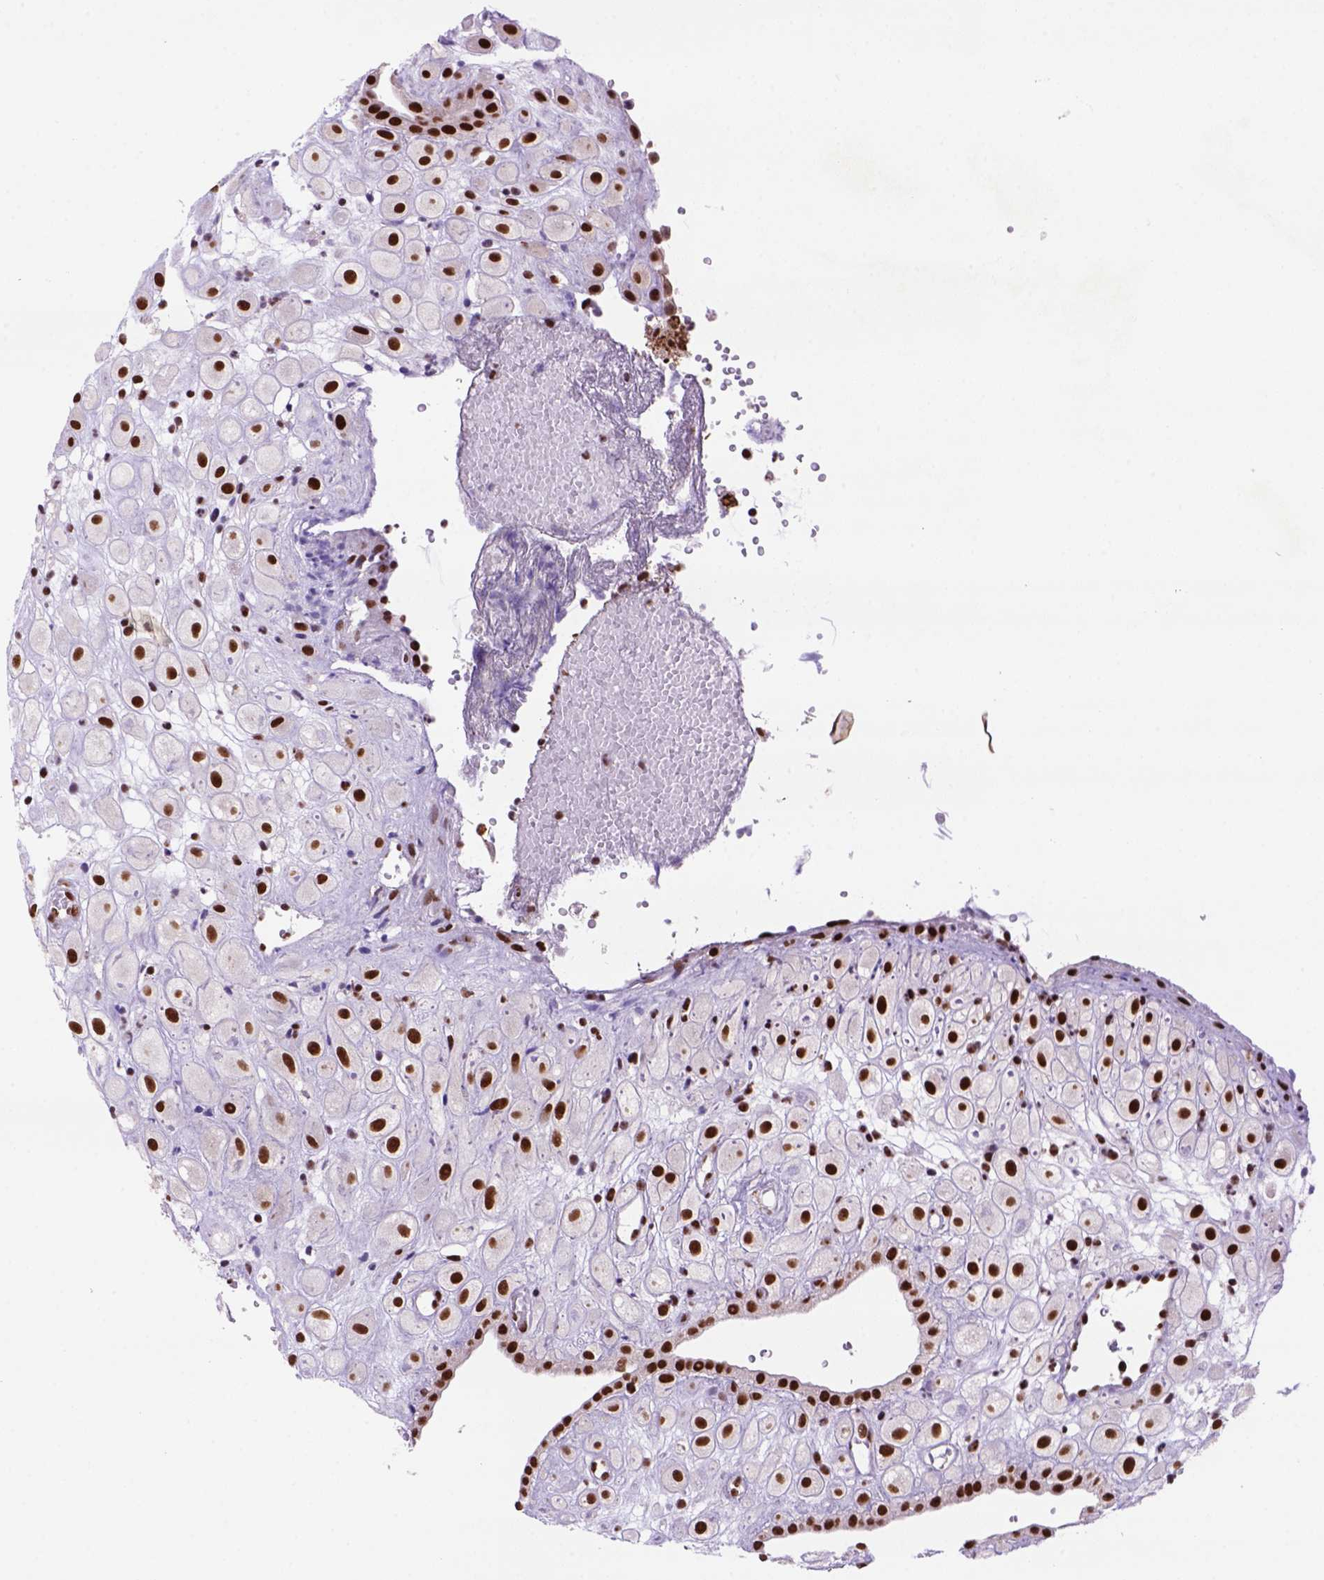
{"staining": {"intensity": "strong", "quantity": ">75%", "location": "nuclear"}, "tissue": "placenta", "cell_type": "Decidual cells", "image_type": "normal", "snomed": [{"axis": "morphology", "description": "Normal tissue, NOS"}, {"axis": "topography", "description": "Placenta"}], "caption": "This photomicrograph shows immunohistochemistry staining of unremarkable placenta, with high strong nuclear expression in about >75% of decidual cells.", "gene": "NSMCE2", "patient": {"sex": "female", "age": 24}}